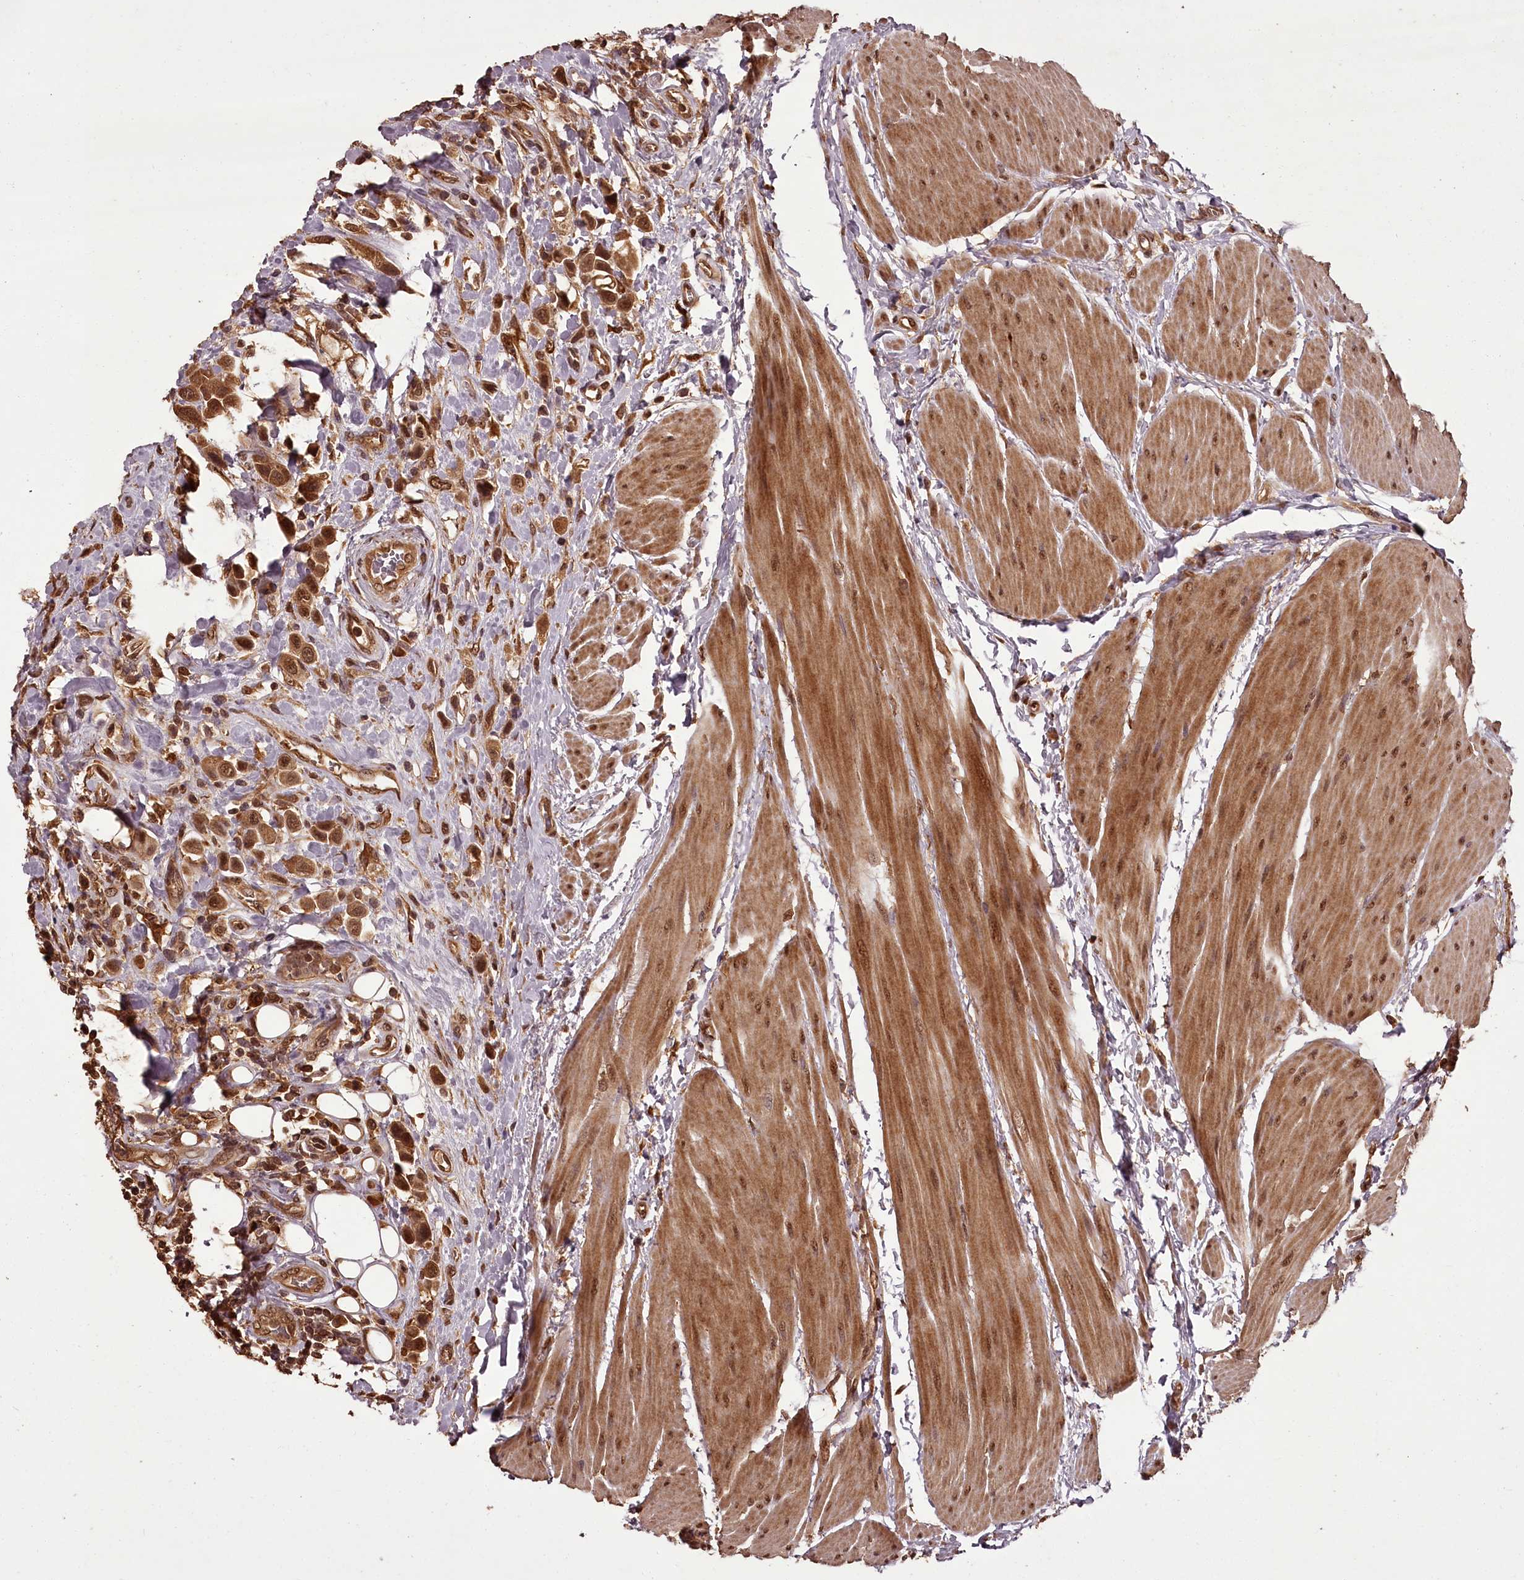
{"staining": {"intensity": "moderate", "quantity": ">75%", "location": "cytoplasmic/membranous,nuclear"}, "tissue": "urothelial cancer", "cell_type": "Tumor cells", "image_type": "cancer", "snomed": [{"axis": "morphology", "description": "Urothelial carcinoma, High grade"}, {"axis": "topography", "description": "Urinary bladder"}], "caption": "High-magnification brightfield microscopy of urothelial carcinoma (high-grade) stained with DAB (3,3'-diaminobenzidine) (brown) and counterstained with hematoxylin (blue). tumor cells exhibit moderate cytoplasmic/membranous and nuclear staining is identified in about>75% of cells. (brown staining indicates protein expression, while blue staining denotes nuclei).", "gene": "NPRL2", "patient": {"sex": "male", "age": 50}}